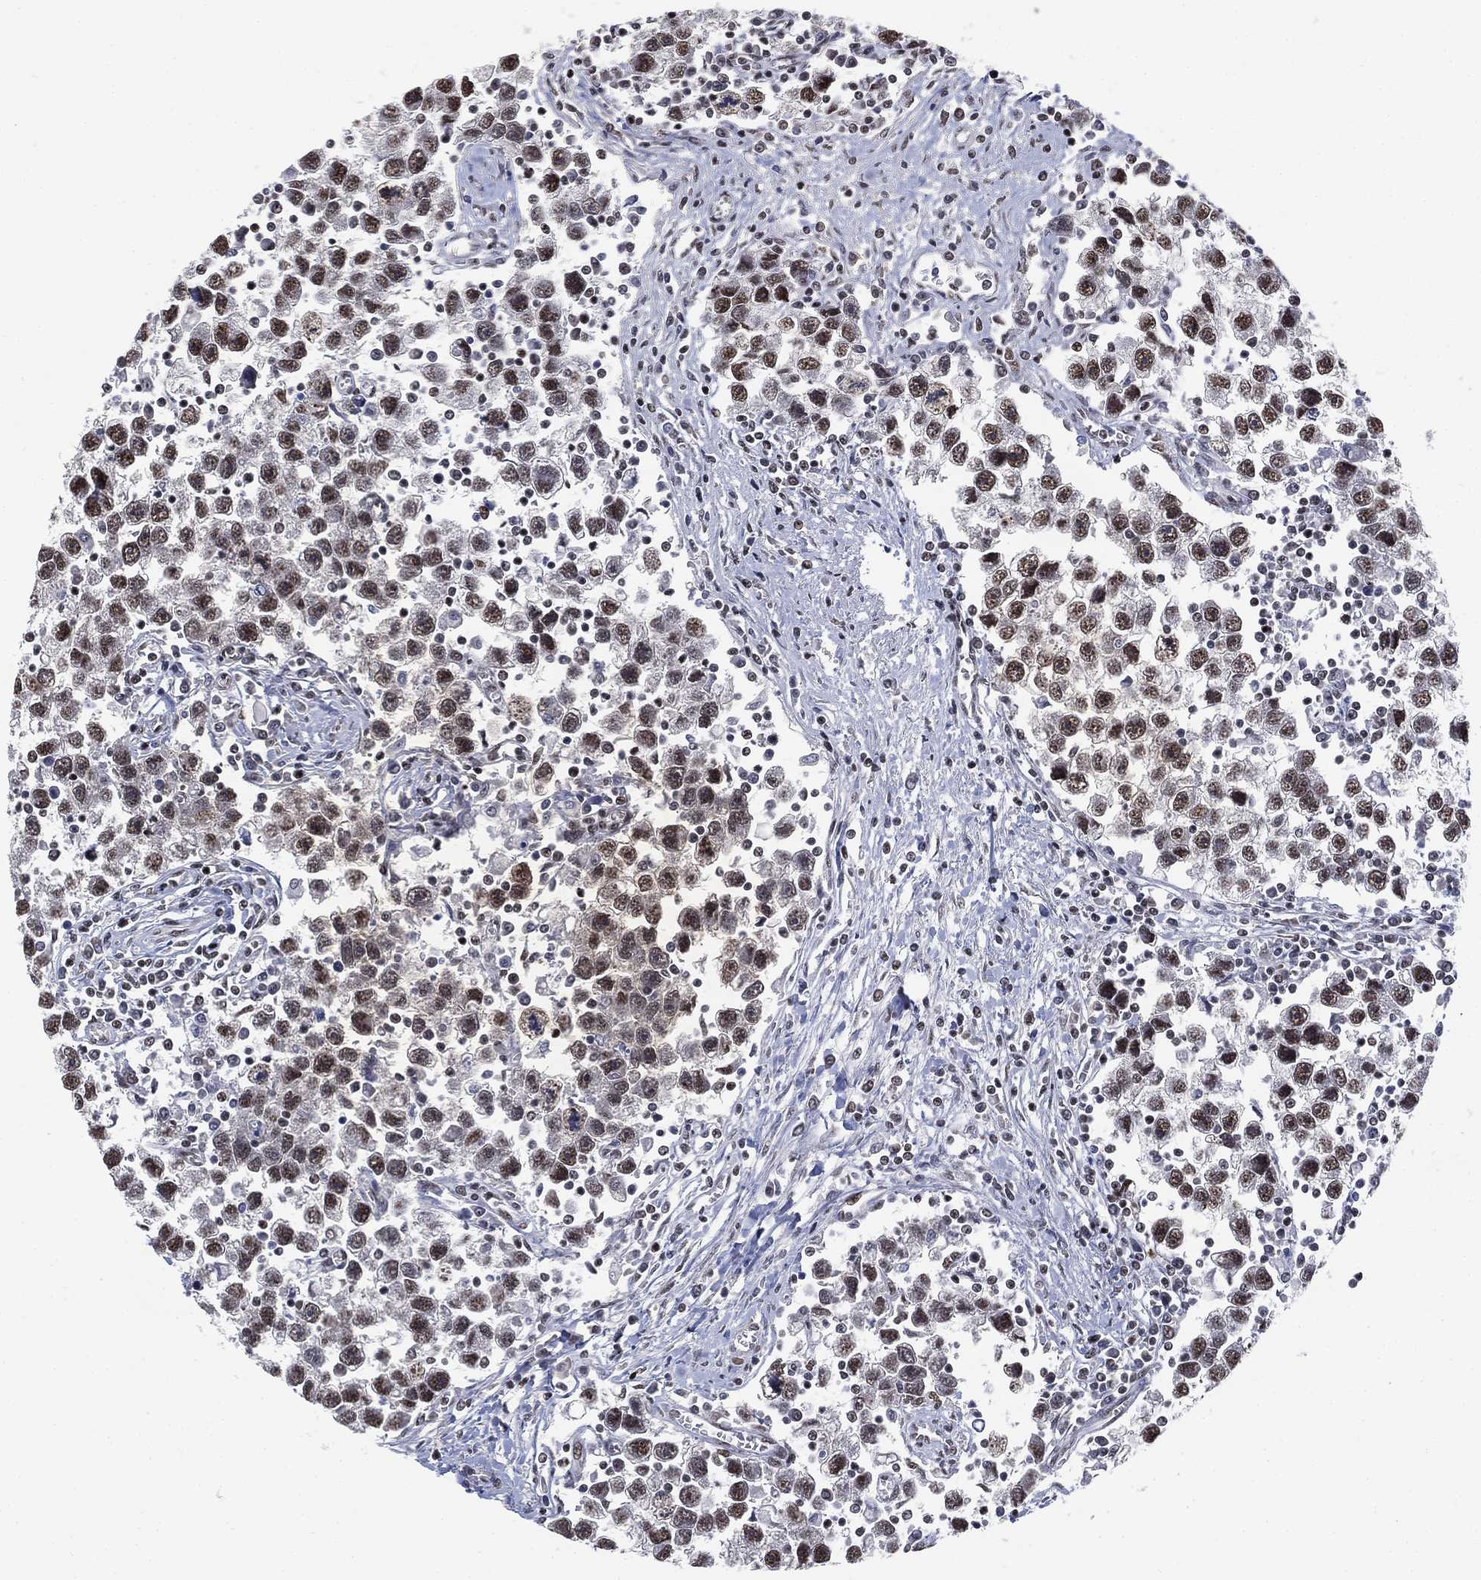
{"staining": {"intensity": "moderate", "quantity": "25%-75%", "location": "nuclear"}, "tissue": "testis cancer", "cell_type": "Tumor cells", "image_type": "cancer", "snomed": [{"axis": "morphology", "description": "Seminoma, NOS"}, {"axis": "topography", "description": "Testis"}], "caption": "A photomicrograph showing moderate nuclear staining in approximately 25%-75% of tumor cells in seminoma (testis), as visualized by brown immunohistochemical staining.", "gene": "ZSCAN30", "patient": {"sex": "male", "age": 30}}